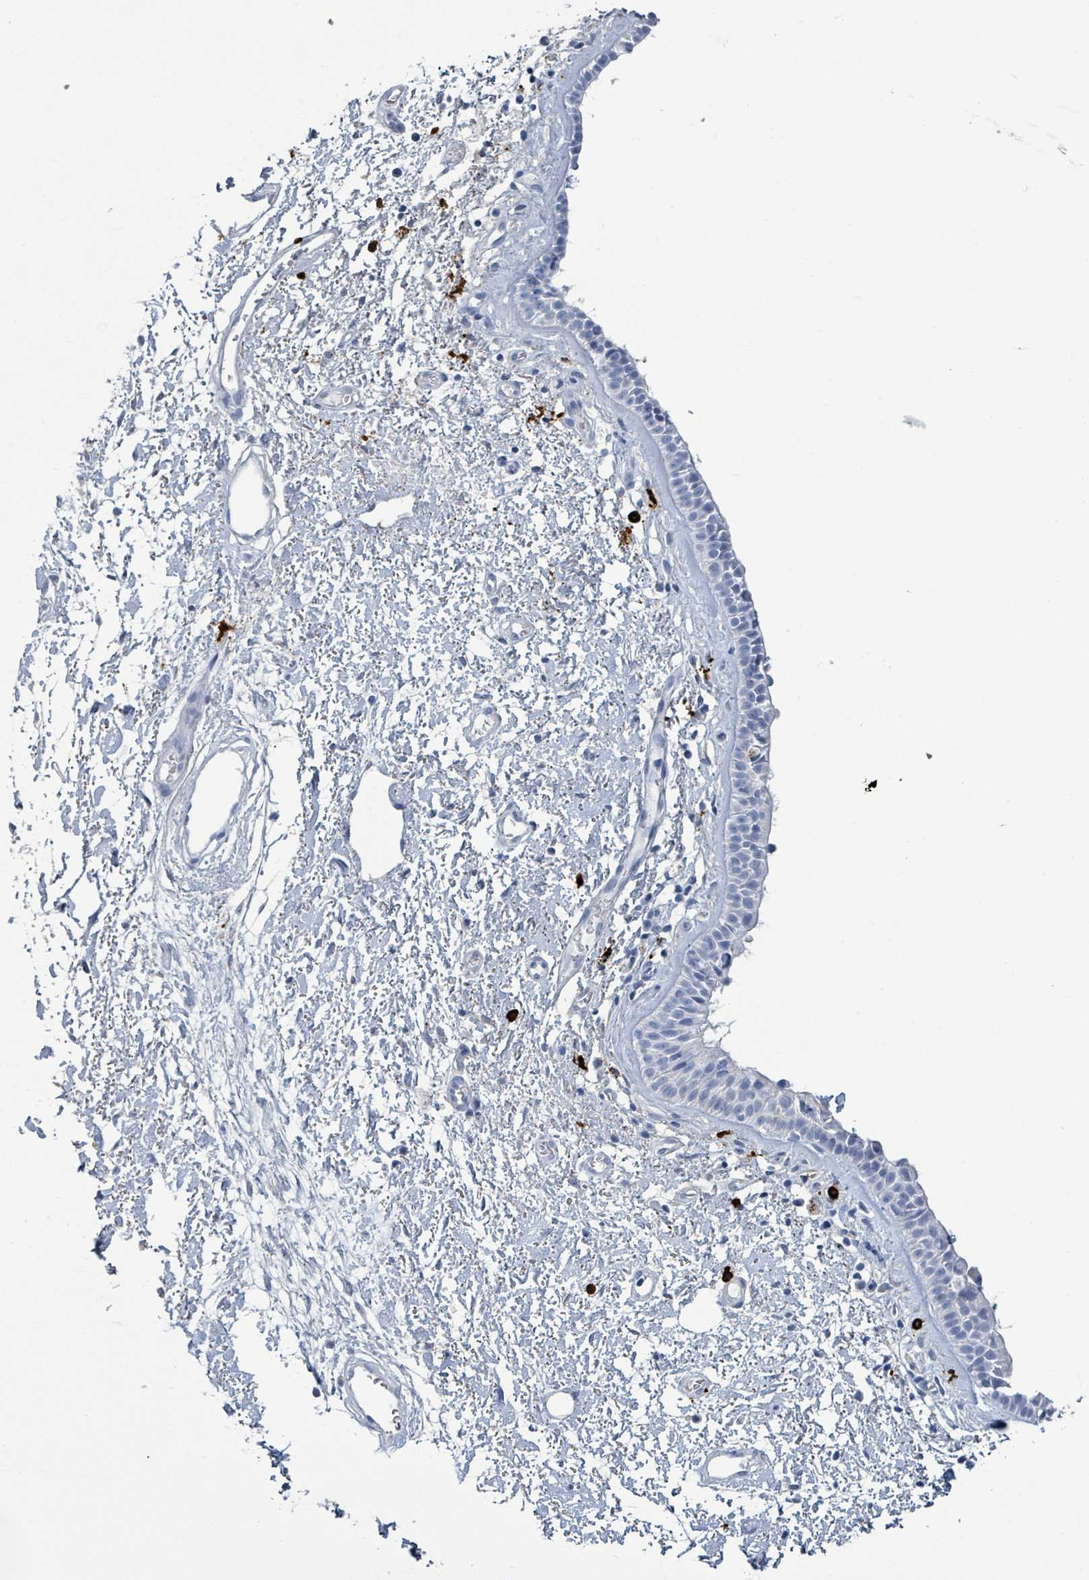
{"staining": {"intensity": "negative", "quantity": "none", "location": "none"}, "tissue": "nasopharynx", "cell_type": "Respiratory epithelial cells", "image_type": "normal", "snomed": [{"axis": "morphology", "description": "Normal tissue, NOS"}, {"axis": "topography", "description": "Cartilage tissue"}, {"axis": "topography", "description": "Nasopharynx"}], "caption": "Immunohistochemistry (IHC) micrograph of unremarkable nasopharynx: human nasopharynx stained with DAB reveals no significant protein expression in respiratory epithelial cells.", "gene": "VPS13D", "patient": {"sex": "male", "age": 56}}